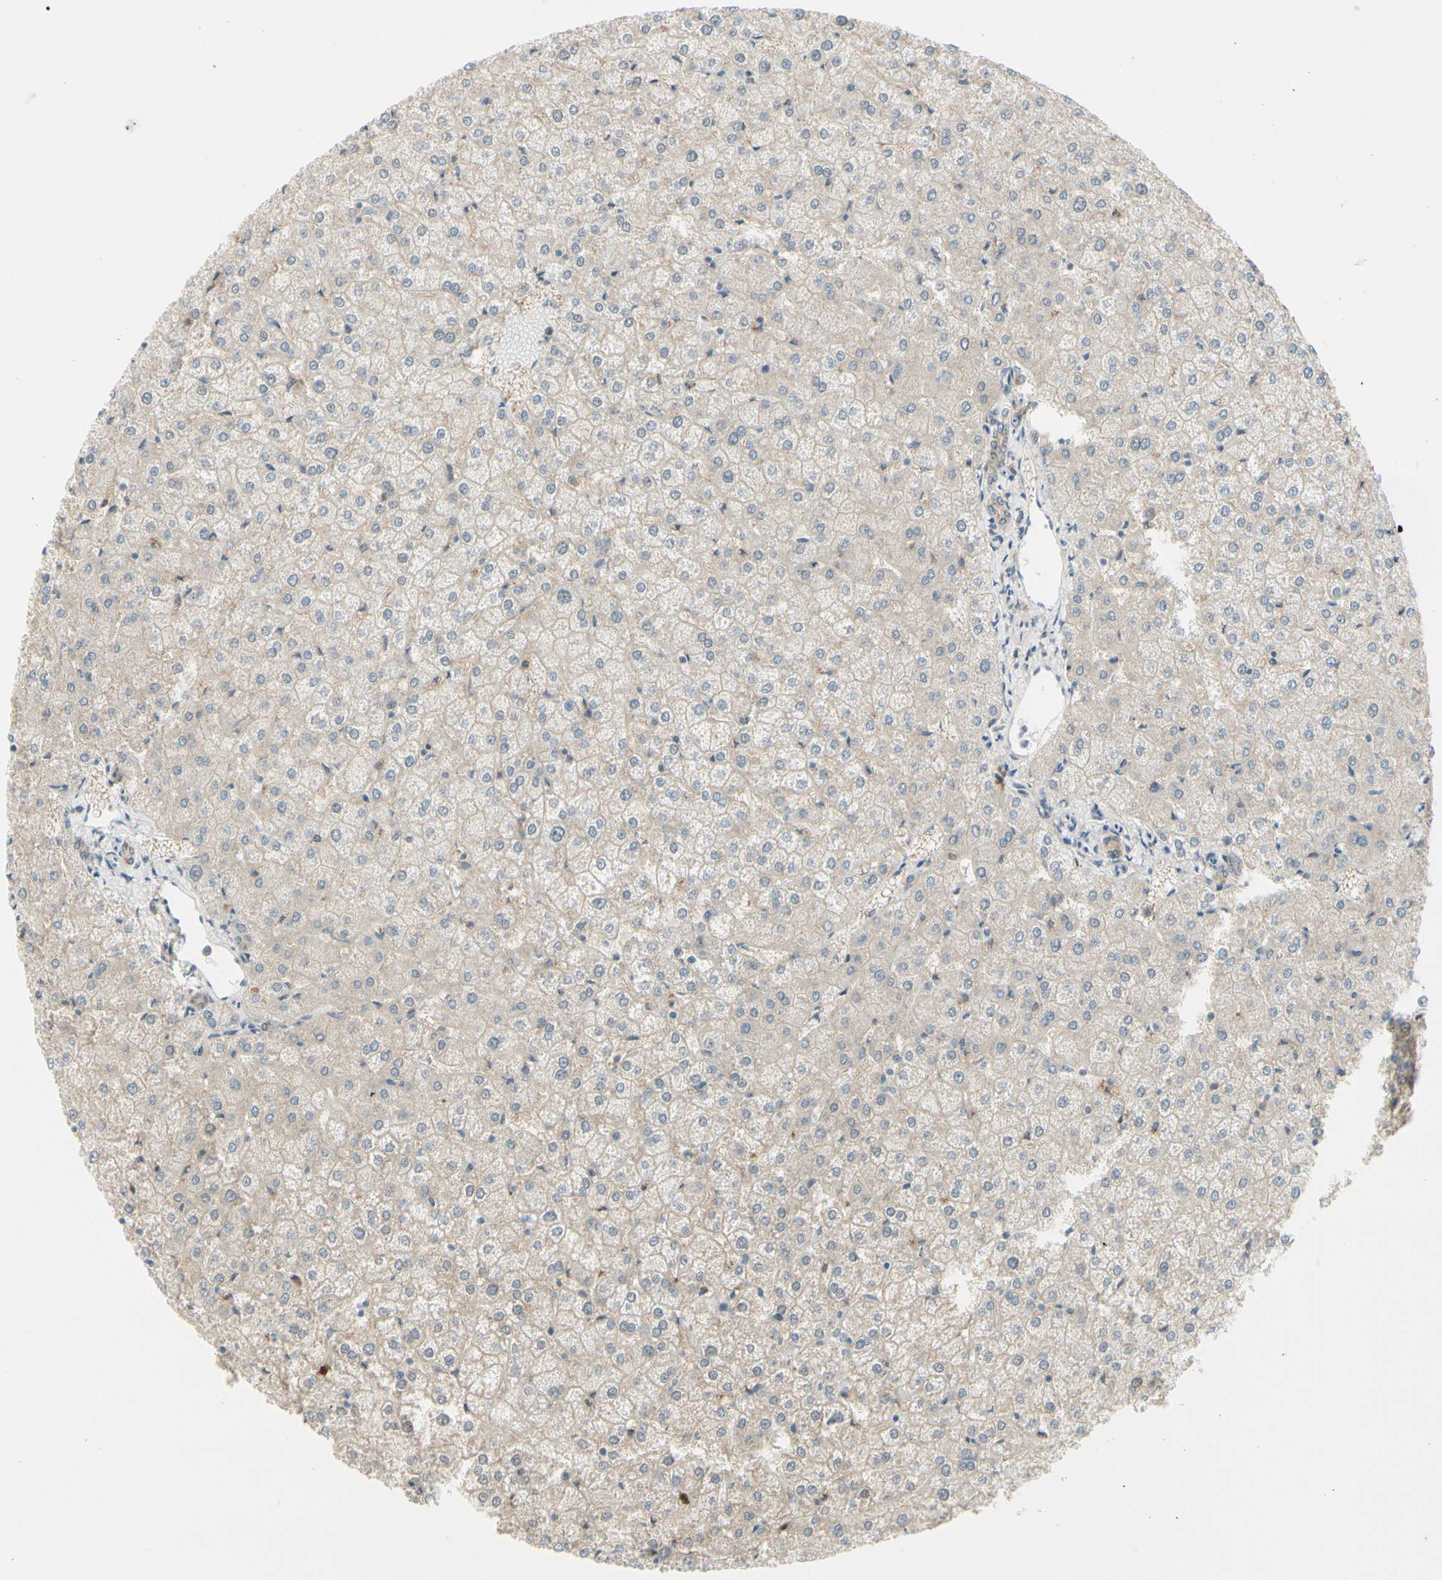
{"staining": {"intensity": "weak", "quantity": "<25%", "location": "cytoplasmic/membranous"}, "tissue": "liver", "cell_type": "Cholangiocytes", "image_type": "normal", "snomed": [{"axis": "morphology", "description": "Normal tissue, NOS"}, {"axis": "topography", "description": "Liver"}], "caption": "DAB immunohistochemical staining of unremarkable human liver exhibits no significant expression in cholangiocytes.", "gene": "PTTG1", "patient": {"sex": "female", "age": 32}}